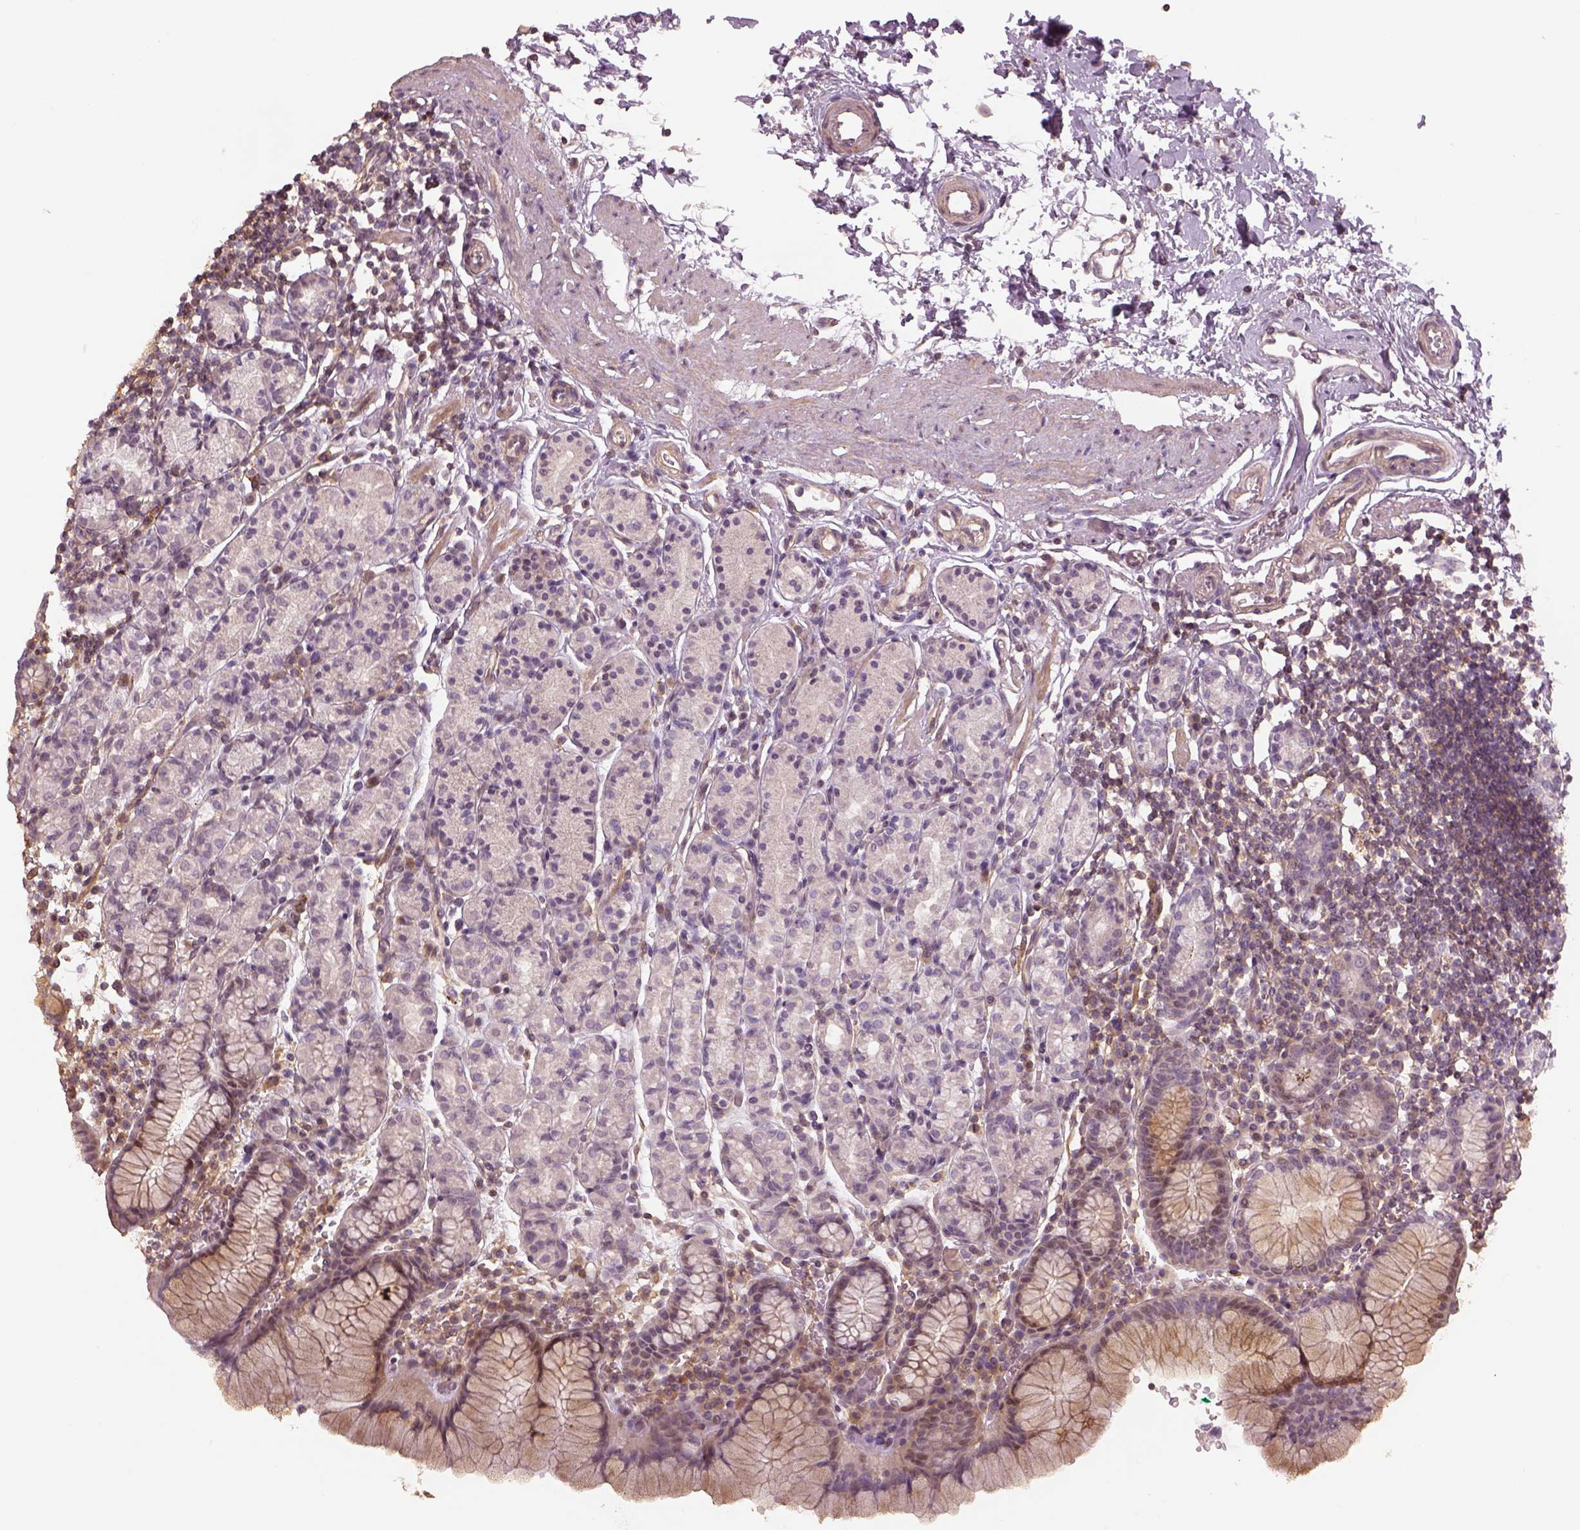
{"staining": {"intensity": "weak", "quantity": "<25%", "location": "cytoplasmic/membranous"}, "tissue": "stomach", "cell_type": "Glandular cells", "image_type": "normal", "snomed": [{"axis": "morphology", "description": "Normal tissue, NOS"}, {"axis": "topography", "description": "Stomach, upper"}, {"axis": "topography", "description": "Stomach"}], "caption": "An immunohistochemistry (IHC) micrograph of normal stomach is shown. There is no staining in glandular cells of stomach. (DAB (3,3'-diaminobenzidine) immunohistochemistry (IHC) with hematoxylin counter stain).", "gene": "LIN7A", "patient": {"sex": "male", "age": 62}}